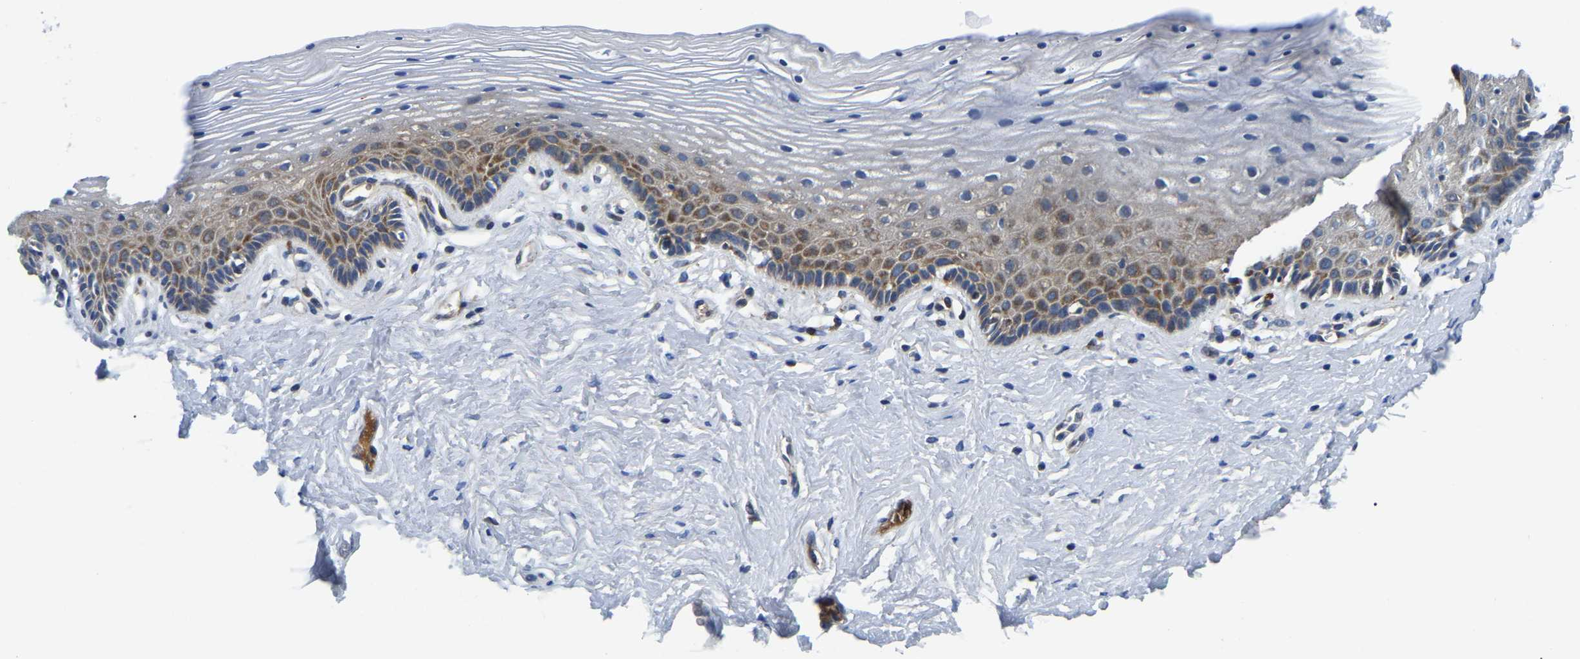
{"staining": {"intensity": "moderate", "quantity": "25%-75%", "location": "cytoplasmic/membranous"}, "tissue": "vagina", "cell_type": "Squamous epithelial cells", "image_type": "normal", "snomed": [{"axis": "morphology", "description": "Normal tissue, NOS"}, {"axis": "topography", "description": "Vagina"}], "caption": "Benign vagina displays moderate cytoplasmic/membranous staining in about 25%-75% of squamous epithelial cells, visualized by immunohistochemistry. (DAB IHC with brightfield microscopy, high magnification).", "gene": "PPM1E", "patient": {"sex": "female", "age": 32}}